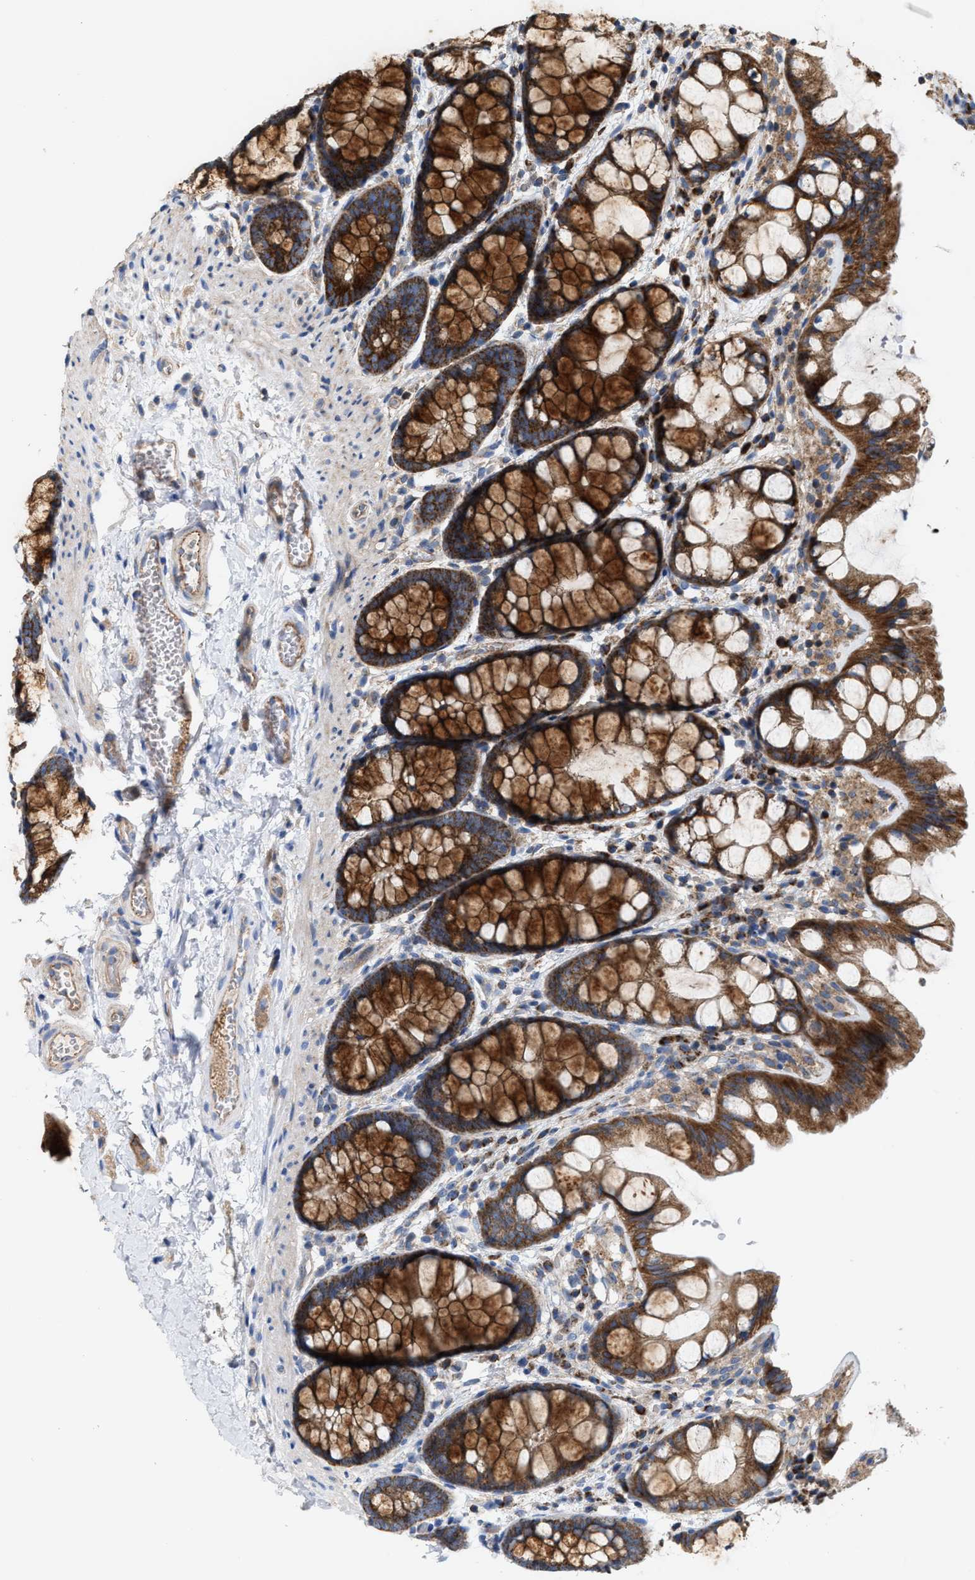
{"staining": {"intensity": "moderate", "quantity": ">75%", "location": "cytoplasmic/membranous"}, "tissue": "colon", "cell_type": "Endothelial cells", "image_type": "normal", "snomed": [{"axis": "morphology", "description": "Normal tissue, NOS"}, {"axis": "topography", "description": "Colon"}], "caption": "Colon stained for a protein displays moderate cytoplasmic/membranous positivity in endothelial cells. Immunohistochemistry stains the protein in brown and the nuclei are stained blue.", "gene": "OXSM", "patient": {"sex": "male", "age": 47}}